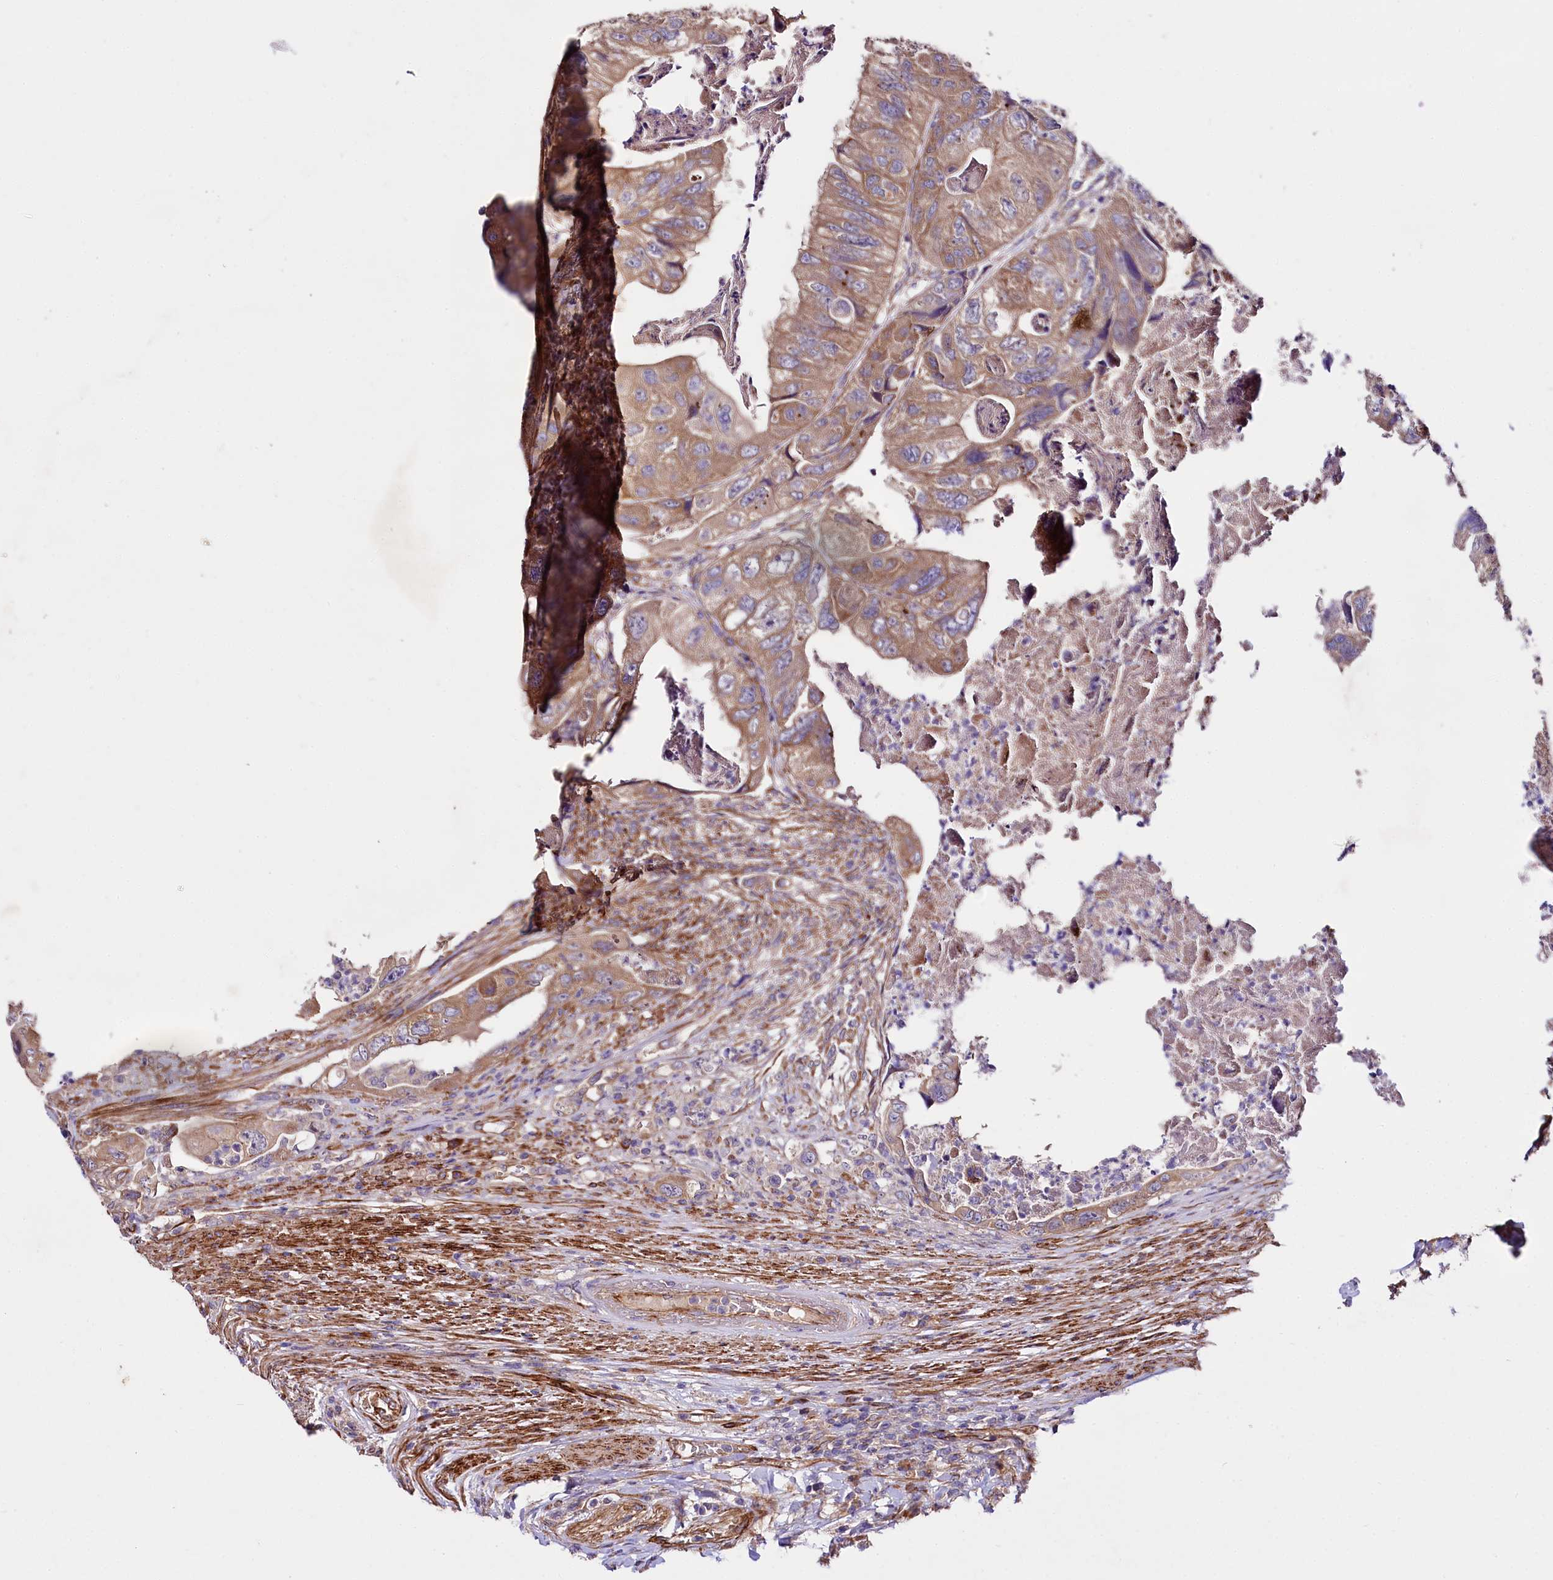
{"staining": {"intensity": "moderate", "quantity": ">75%", "location": "cytoplasmic/membranous"}, "tissue": "colorectal cancer", "cell_type": "Tumor cells", "image_type": "cancer", "snomed": [{"axis": "morphology", "description": "Adenocarcinoma, NOS"}, {"axis": "topography", "description": "Rectum"}], "caption": "IHC of colorectal adenocarcinoma shows medium levels of moderate cytoplasmic/membranous expression in approximately >75% of tumor cells.", "gene": "SPATS2", "patient": {"sex": "male", "age": 63}}